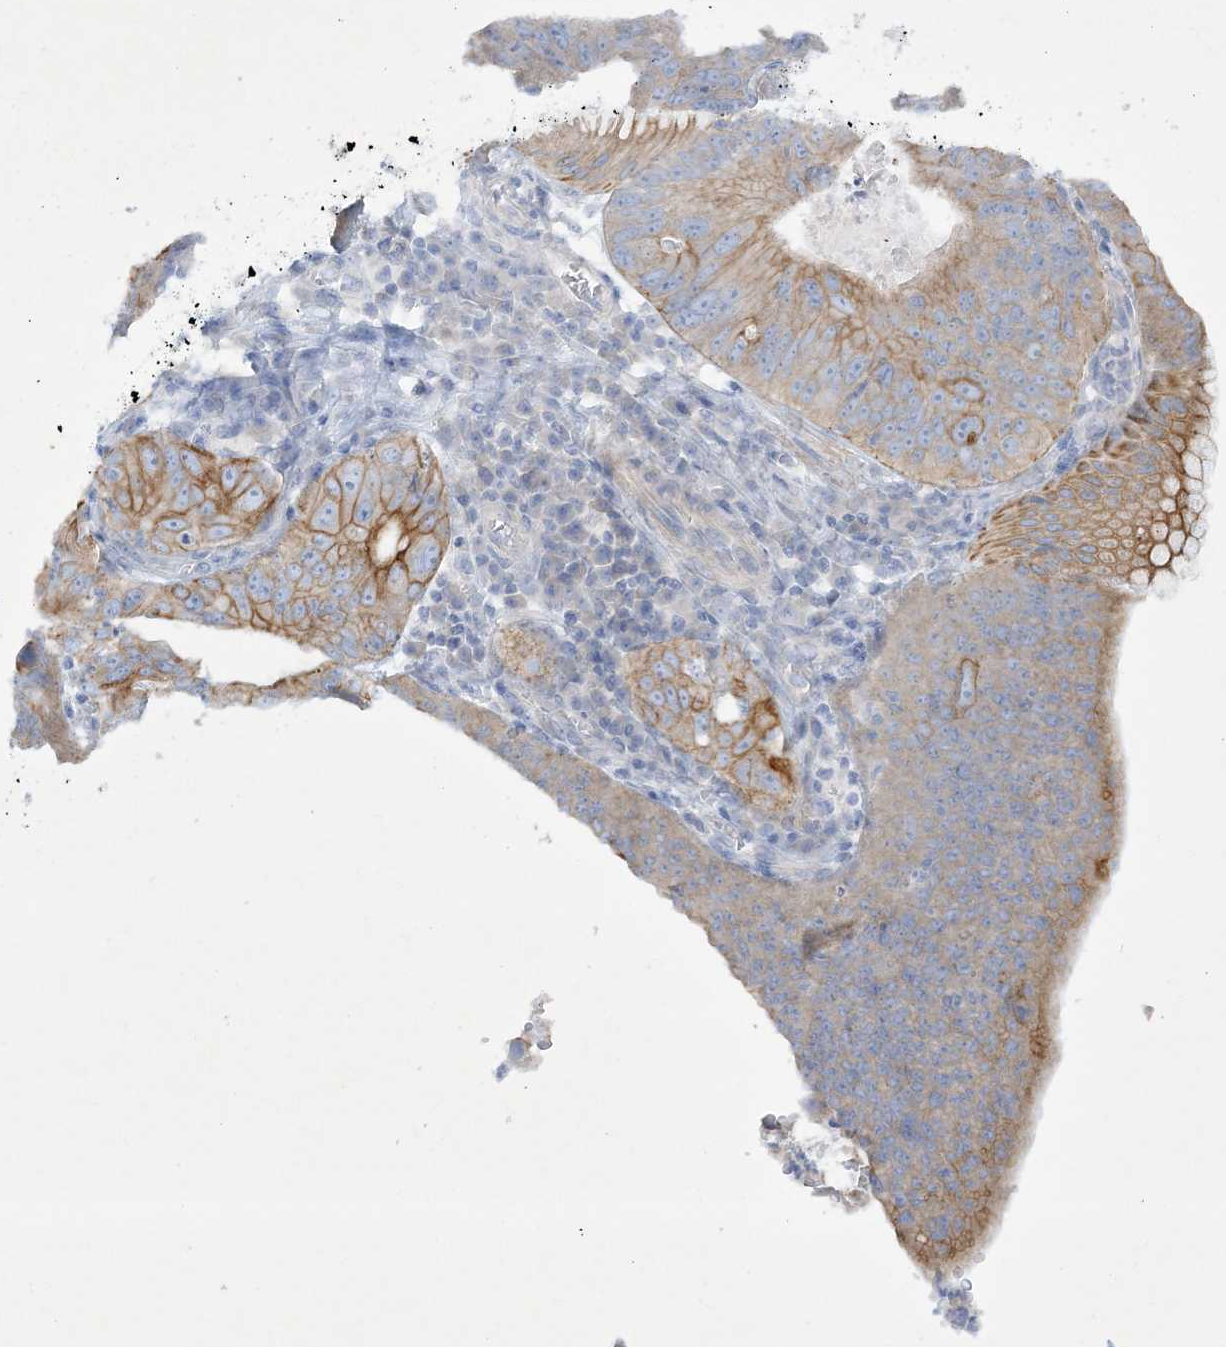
{"staining": {"intensity": "moderate", "quantity": ">75%", "location": "cytoplasmic/membranous"}, "tissue": "stomach cancer", "cell_type": "Tumor cells", "image_type": "cancer", "snomed": [{"axis": "morphology", "description": "Adenocarcinoma, NOS"}, {"axis": "topography", "description": "Stomach"}], "caption": "Protein expression analysis of stomach adenocarcinoma exhibits moderate cytoplasmic/membranous staining in about >75% of tumor cells.", "gene": "FARSB", "patient": {"sex": "male", "age": 59}}